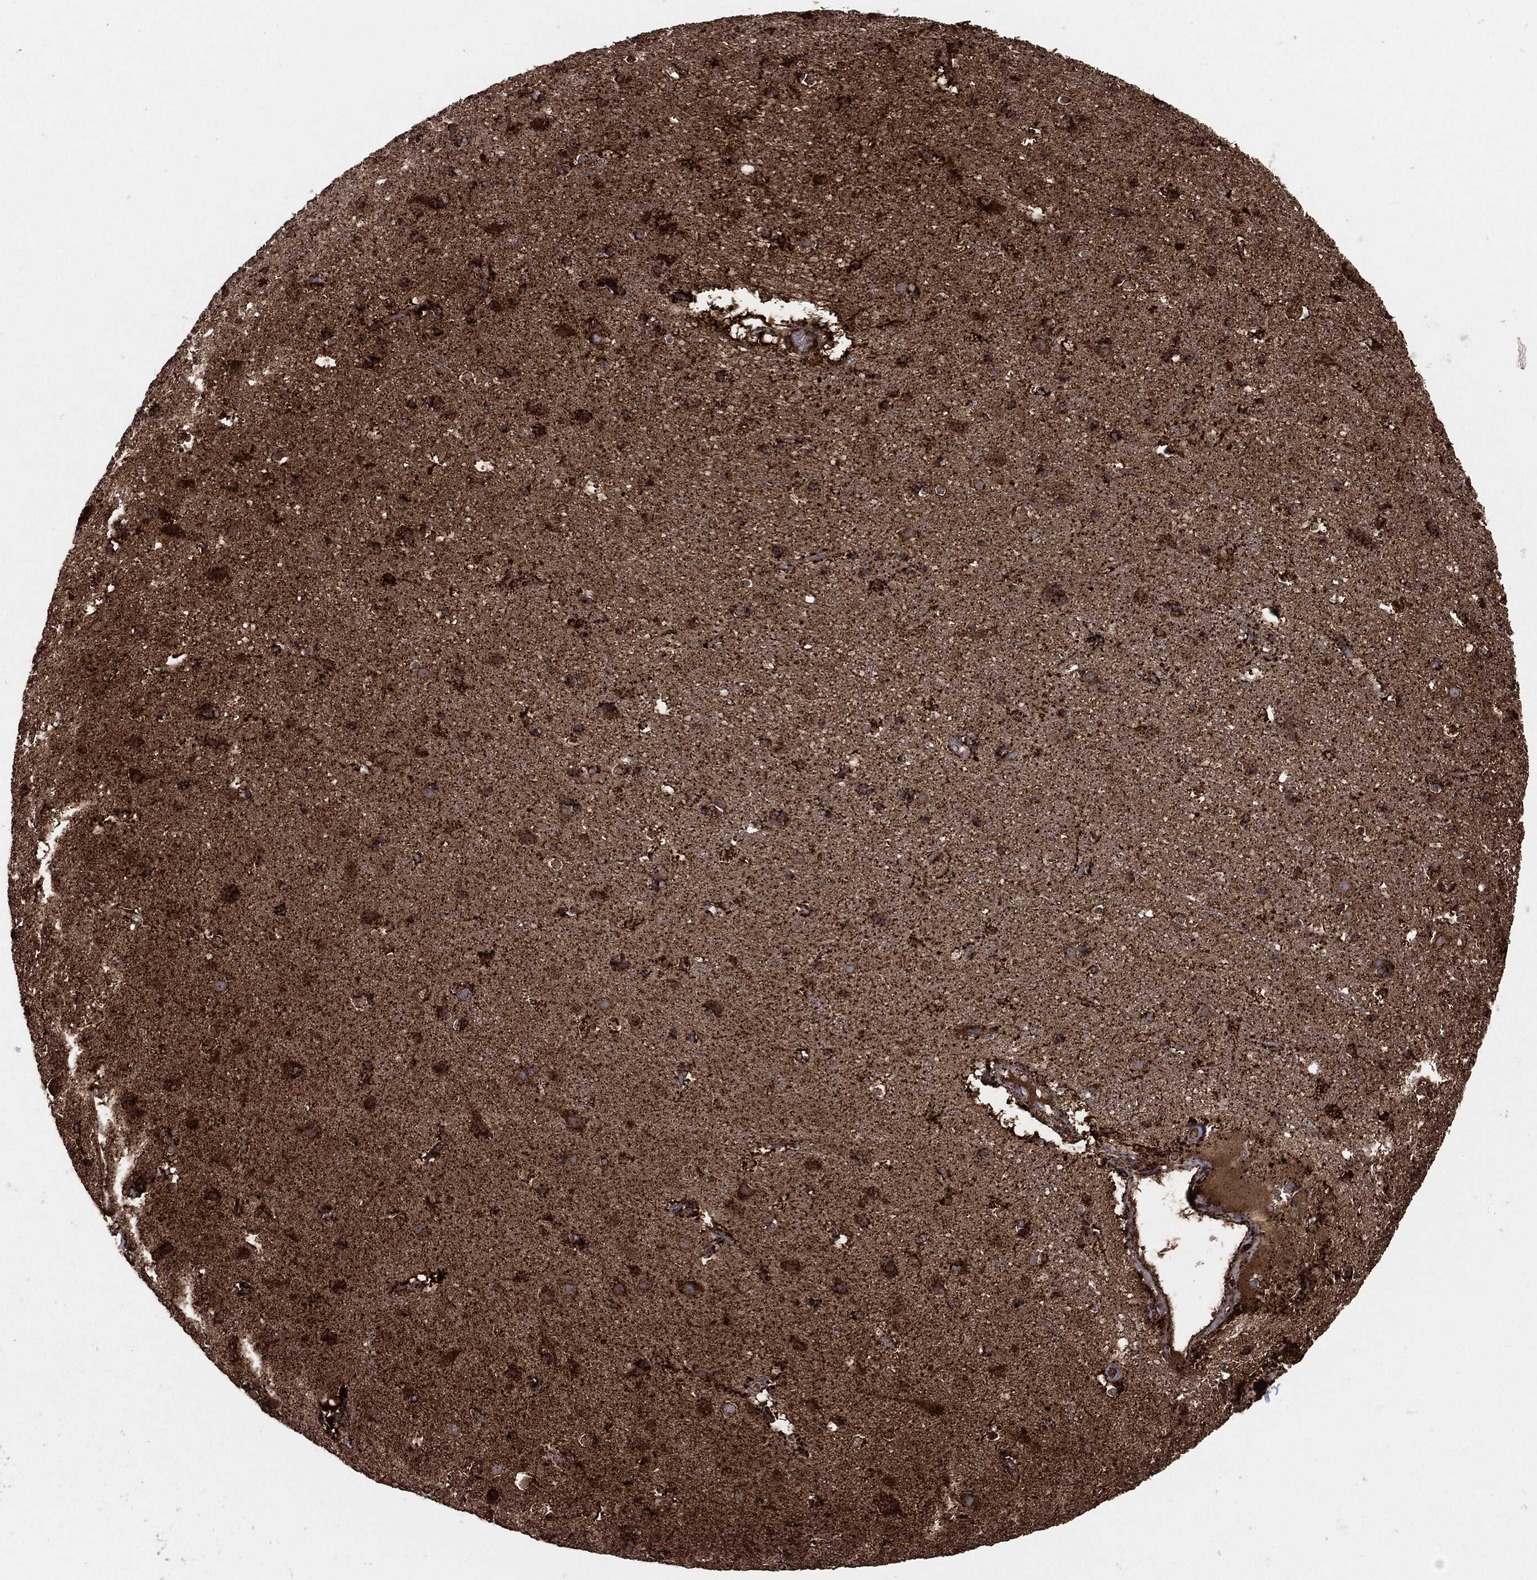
{"staining": {"intensity": "strong", "quantity": ">75%", "location": "cytoplasmic/membranous"}, "tissue": "cerebral cortex", "cell_type": "Endothelial cells", "image_type": "normal", "snomed": [{"axis": "morphology", "description": "Normal tissue, NOS"}, {"axis": "topography", "description": "Cerebral cortex"}], "caption": "Approximately >75% of endothelial cells in unremarkable human cerebral cortex display strong cytoplasmic/membranous protein expression as visualized by brown immunohistochemical staining.", "gene": "MAP2K1", "patient": {"sex": "female", "age": 52}}